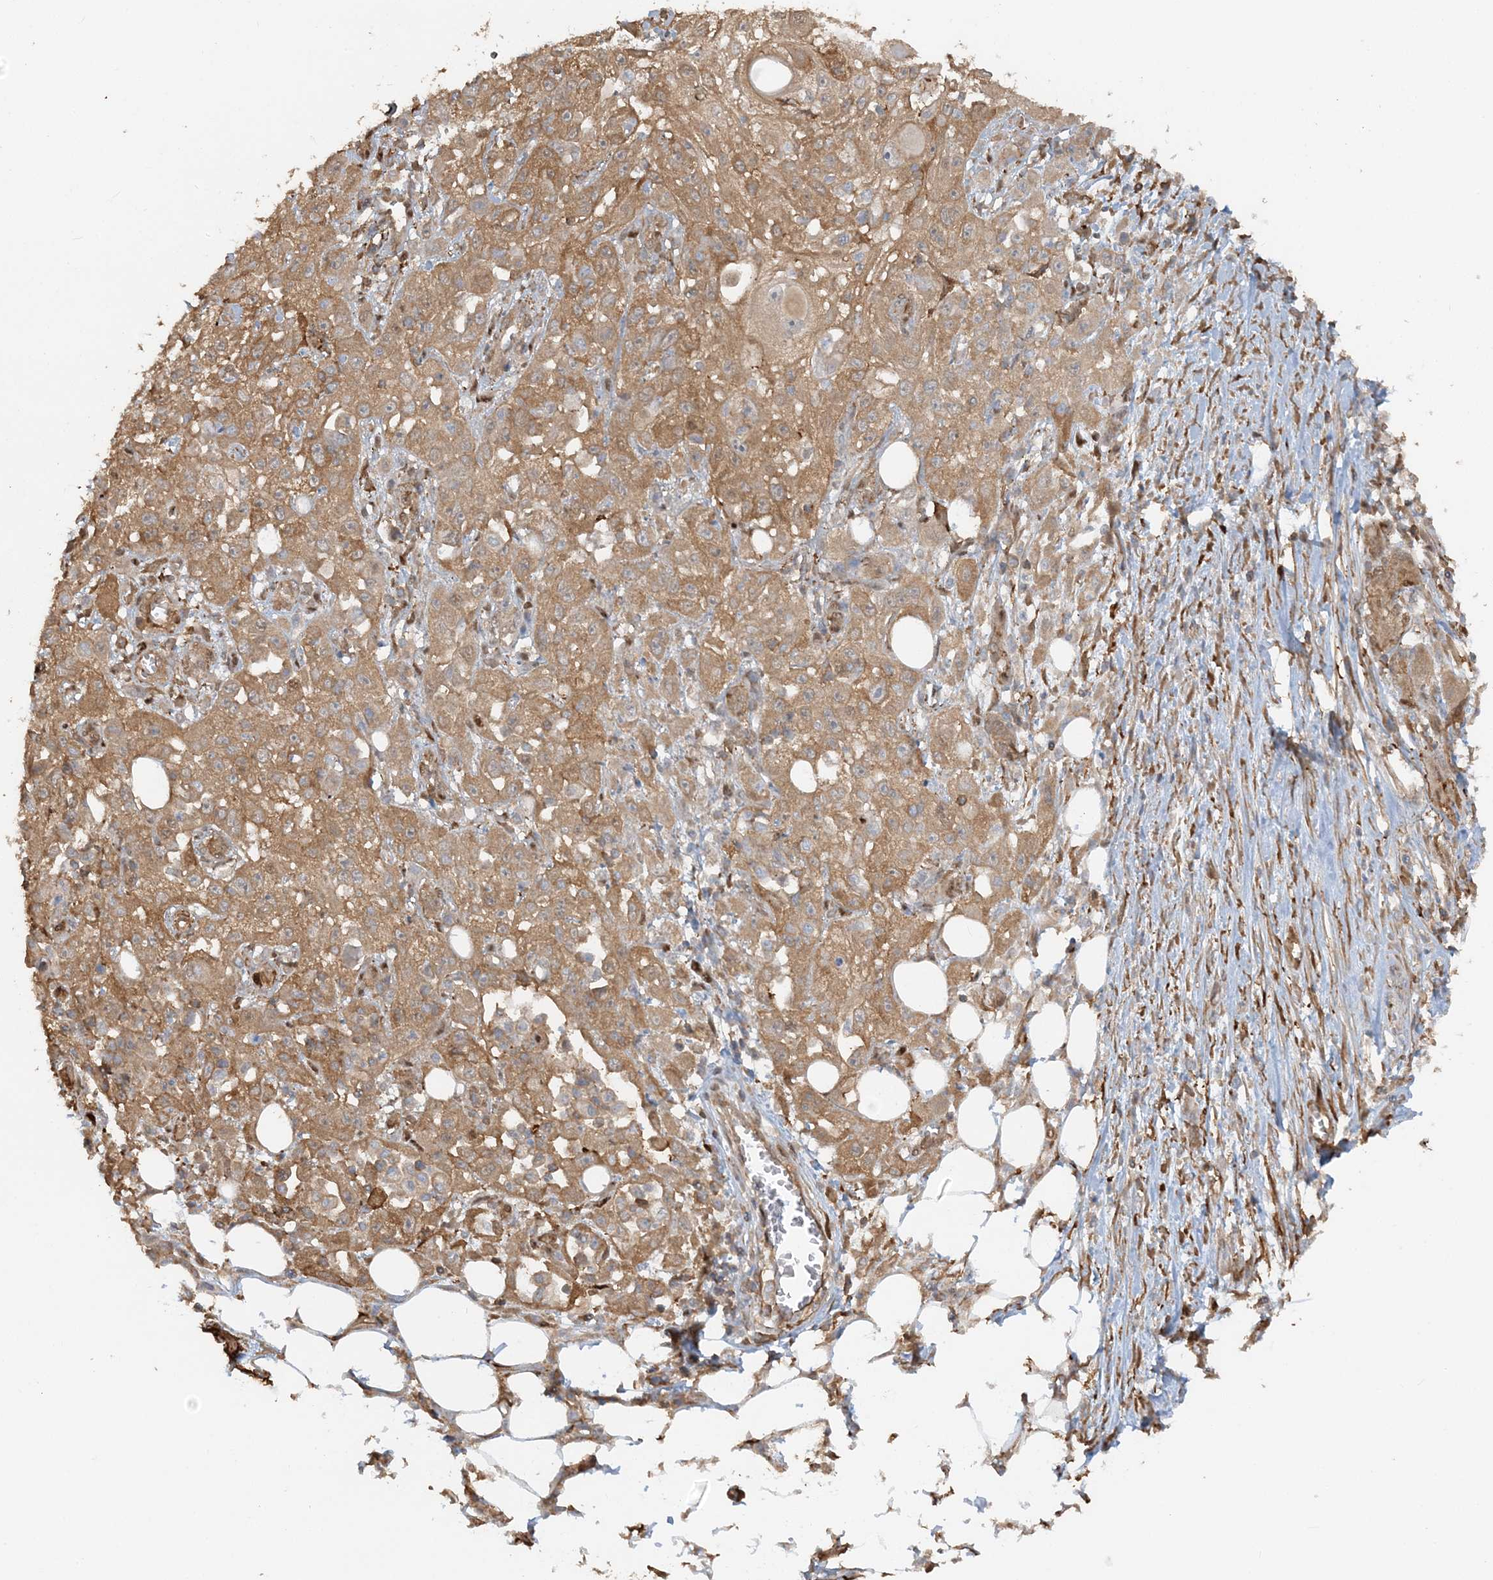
{"staining": {"intensity": "moderate", "quantity": ">75%", "location": "cytoplasmic/membranous"}, "tissue": "skin cancer", "cell_type": "Tumor cells", "image_type": "cancer", "snomed": [{"axis": "morphology", "description": "Squamous cell carcinoma, NOS"}, {"axis": "morphology", "description": "Squamous cell carcinoma, metastatic, NOS"}, {"axis": "topography", "description": "Skin"}, {"axis": "topography", "description": "Lymph node"}], "caption": "Squamous cell carcinoma (skin) stained with a protein marker reveals moderate staining in tumor cells.", "gene": "DSTN", "patient": {"sex": "male", "age": 75}}